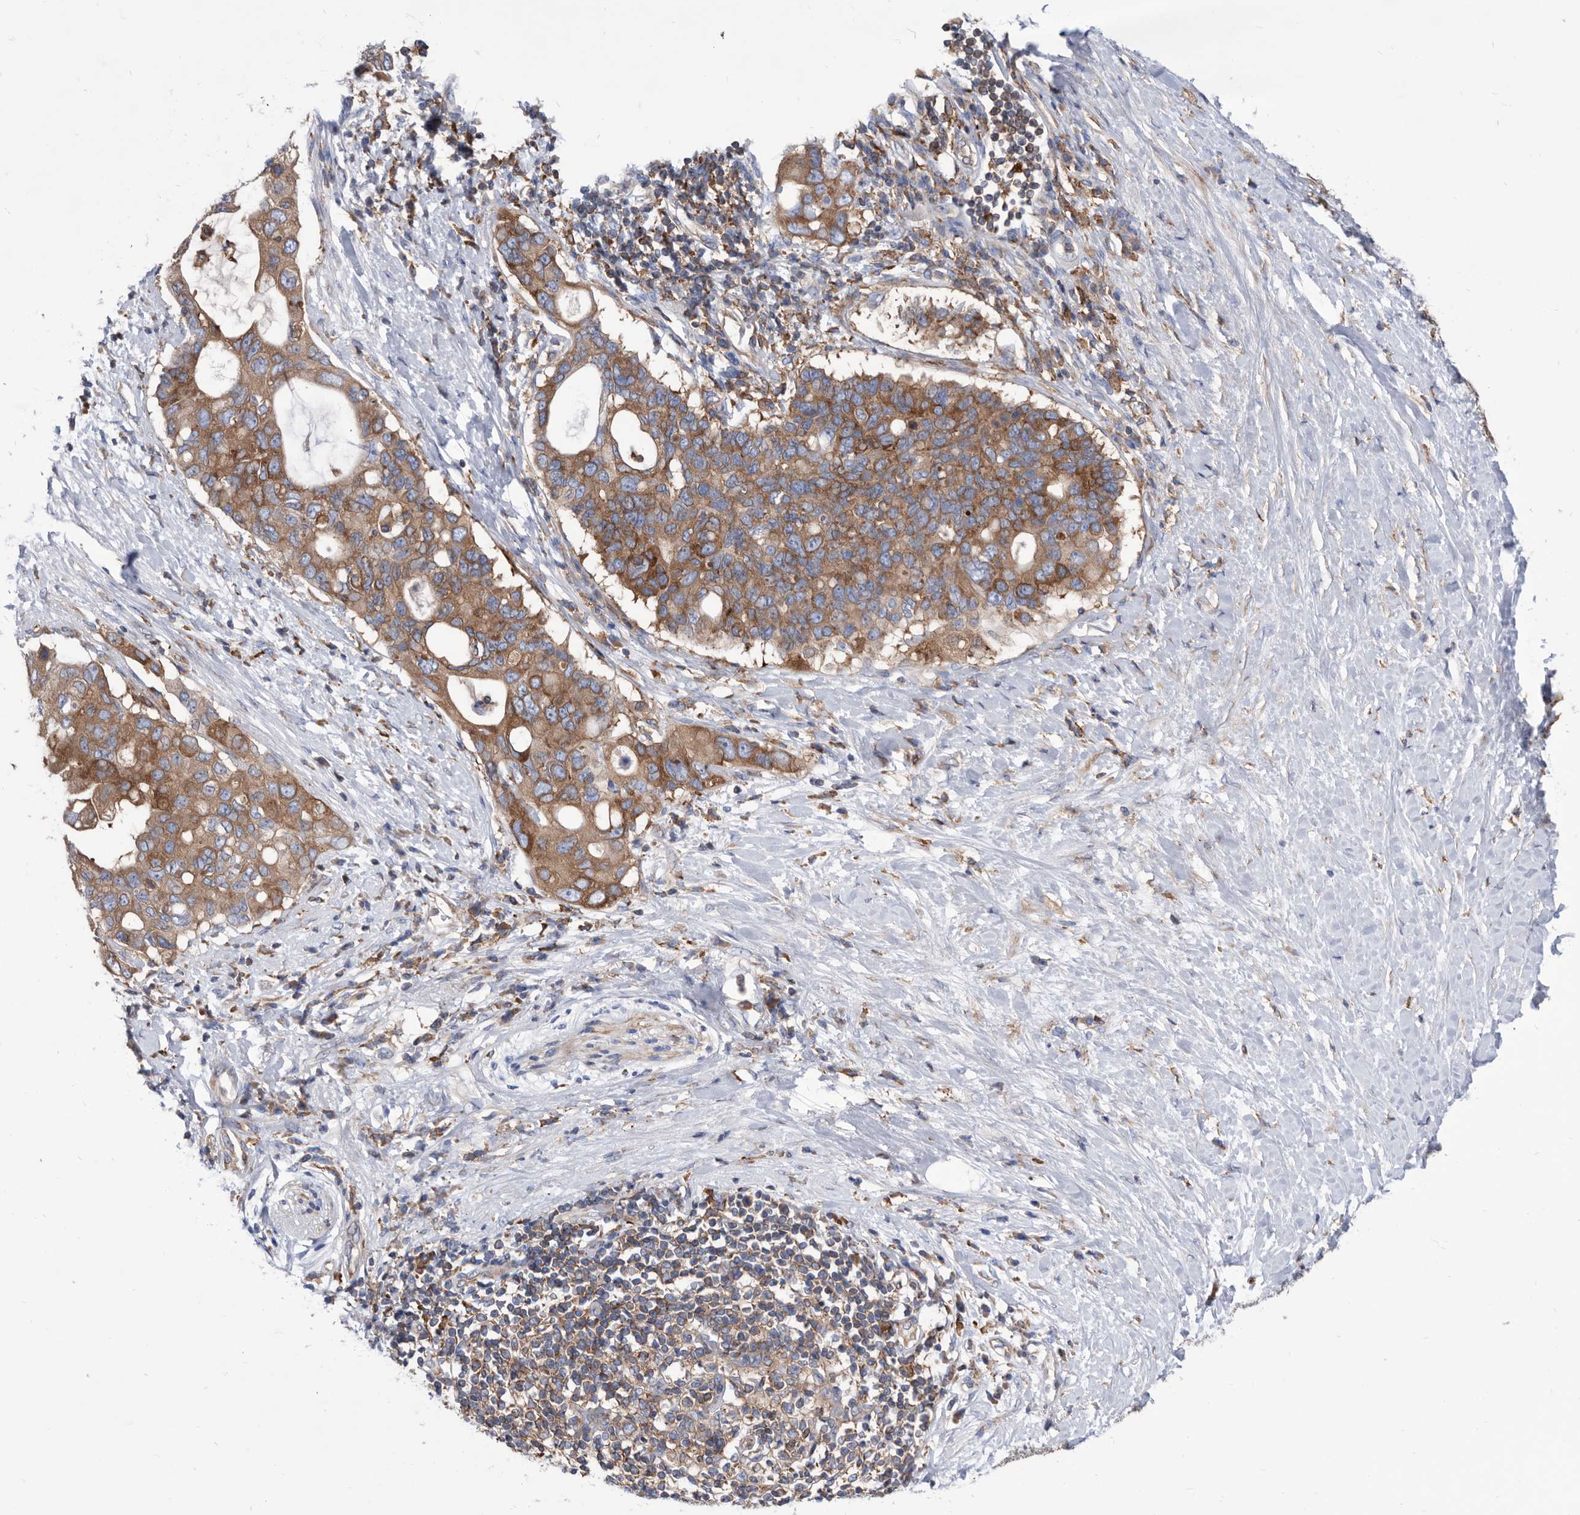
{"staining": {"intensity": "moderate", "quantity": ">75%", "location": "cytoplasmic/membranous"}, "tissue": "pancreatic cancer", "cell_type": "Tumor cells", "image_type": "cancer", "snomed": [{"axis": "morphology", "description": "Adenocarcinoma, NOS"}, {"axis": "topography", "description": "Pancreas"}], "caption": "Pancreatic adenocarcinoma stained with a protein marker displays moderate staining in tumor cells.", "gene": "SMG7", "patient": {"sex": "female", "age": 56}}